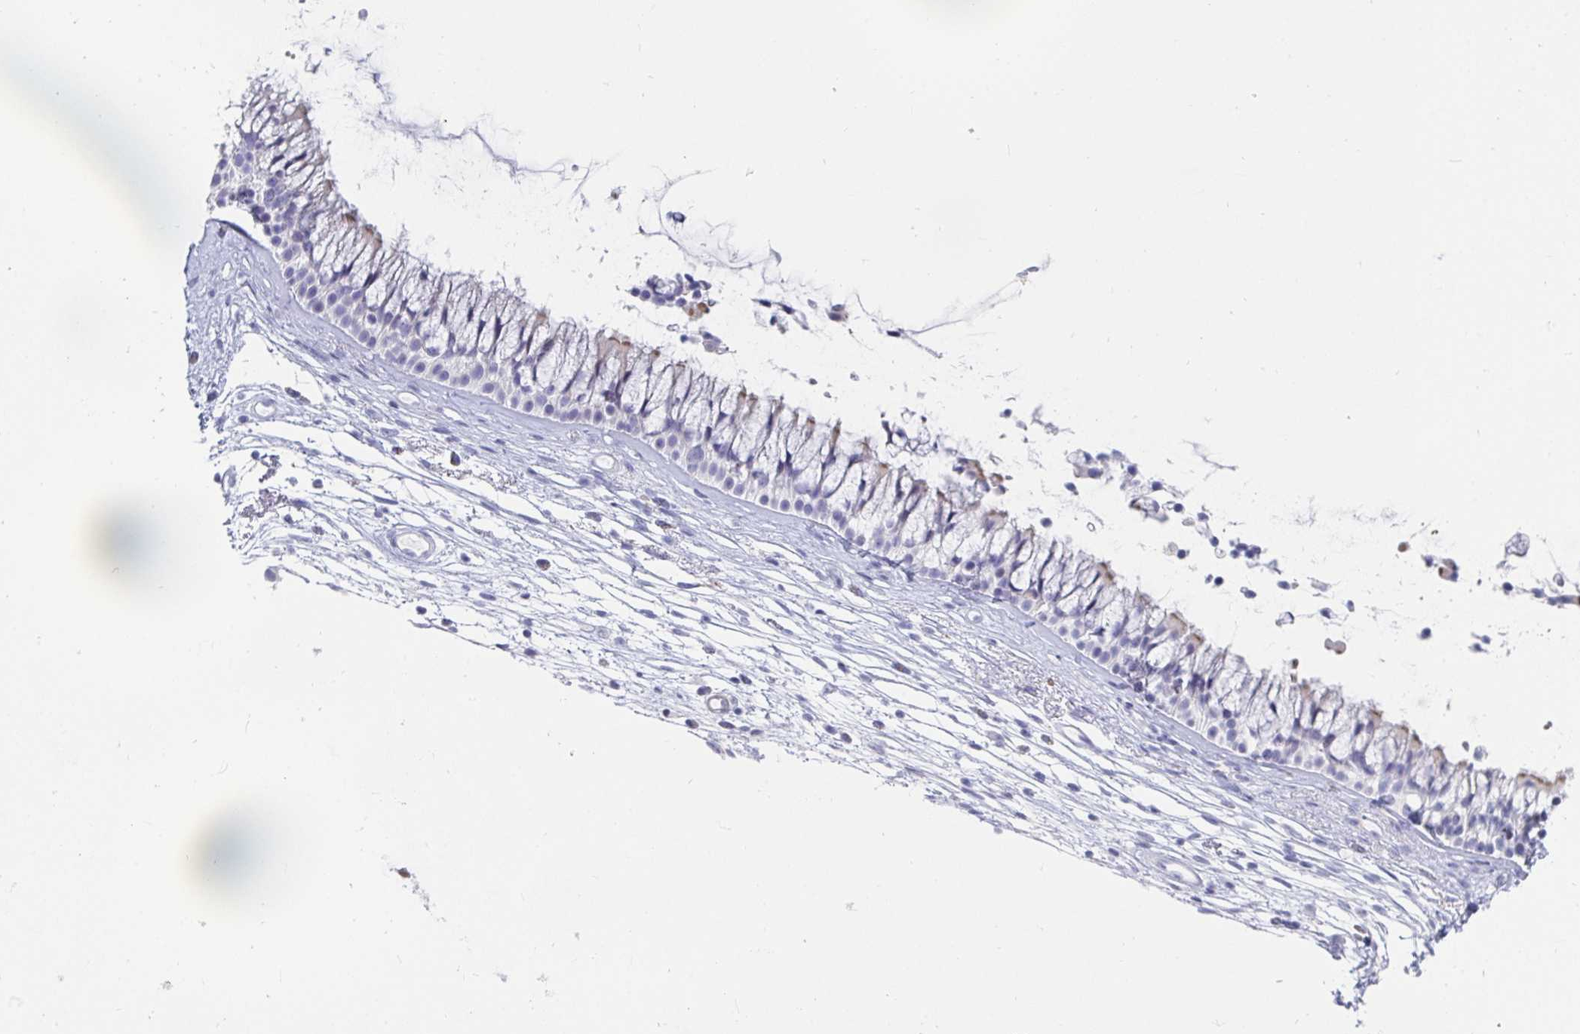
{"staining": {"intensity": "negative", "quantity": "none", "location": "none"}, "tissue": "nasopharynx", "cell_type": "Respiratory epithelial cells", "image_type": "normal", "snomed": [{"axis": "morphology", "description": "Normal tissue, NOS"}, {"axis": "topography", "description": "Nasopharynx"}], "caption": "The micrograph shows no significant positivity in respiratory epithelial cells of nasopharynx. (Stains: DAB (3,3'-diaminobenzidine) IHC with hematoxylin counter stain, Microscopy: brightfield microscopy at high magnification).", "gene": "ZFP82", "patient": {"sex": "female", "age": 75}}